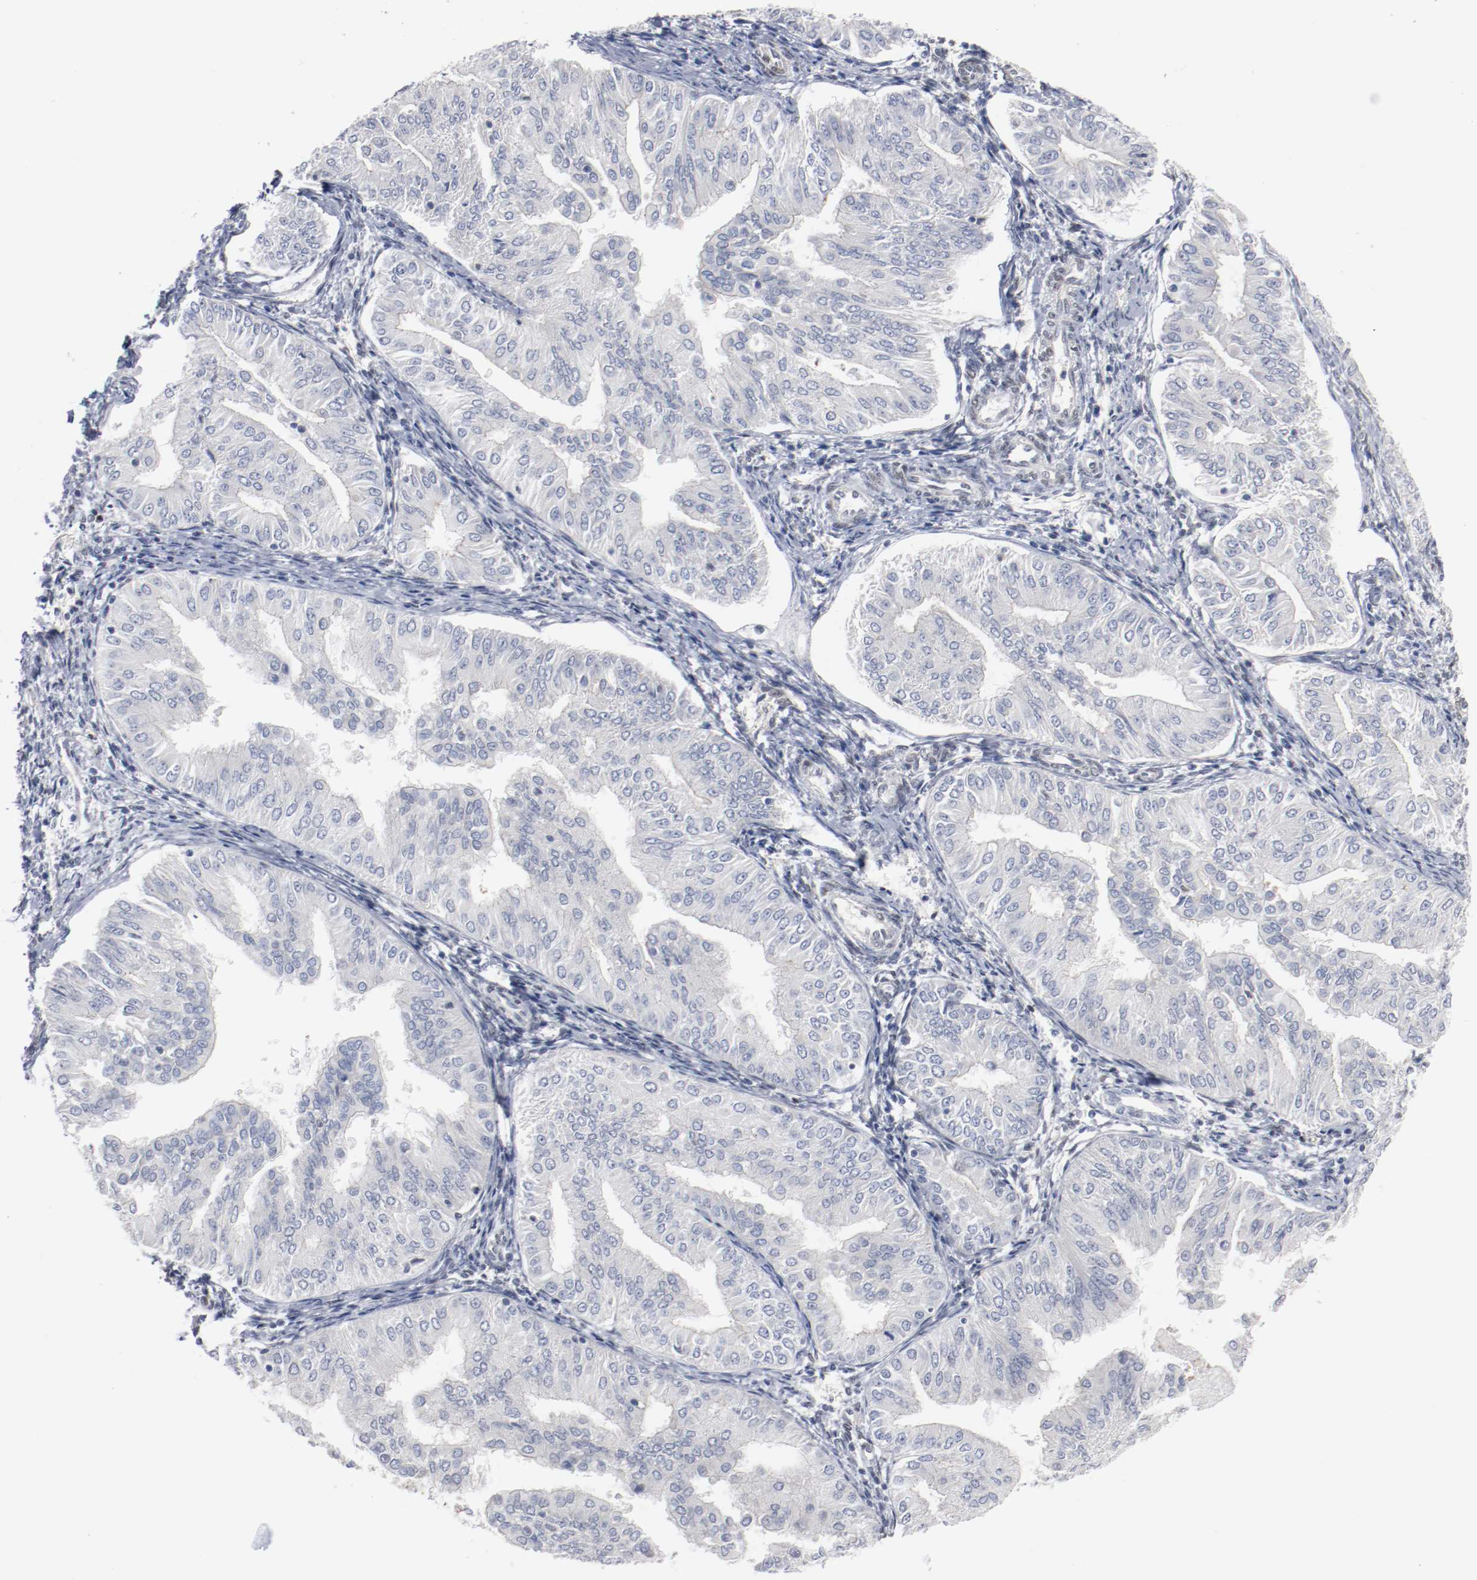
{"staining": {"intensity": "negative", "quantity": "none", "location": "none"}, "tissue": "endometrial cancer", "cell_type": "Tumor cells", "image_type": "cancer", "snomed": [{"axis": "morphology", "description": "Adenocarcinoma, NOS"}, {"axis": "topography", "description": "Endometrium"}], "caption": "Human endometrial adenocarcinoma stained for a protein using immunohistochemistry exhibits no expression in tumor cells.", "gene": "ZEB2", "patient": {"sex": "female", "age": 53}}